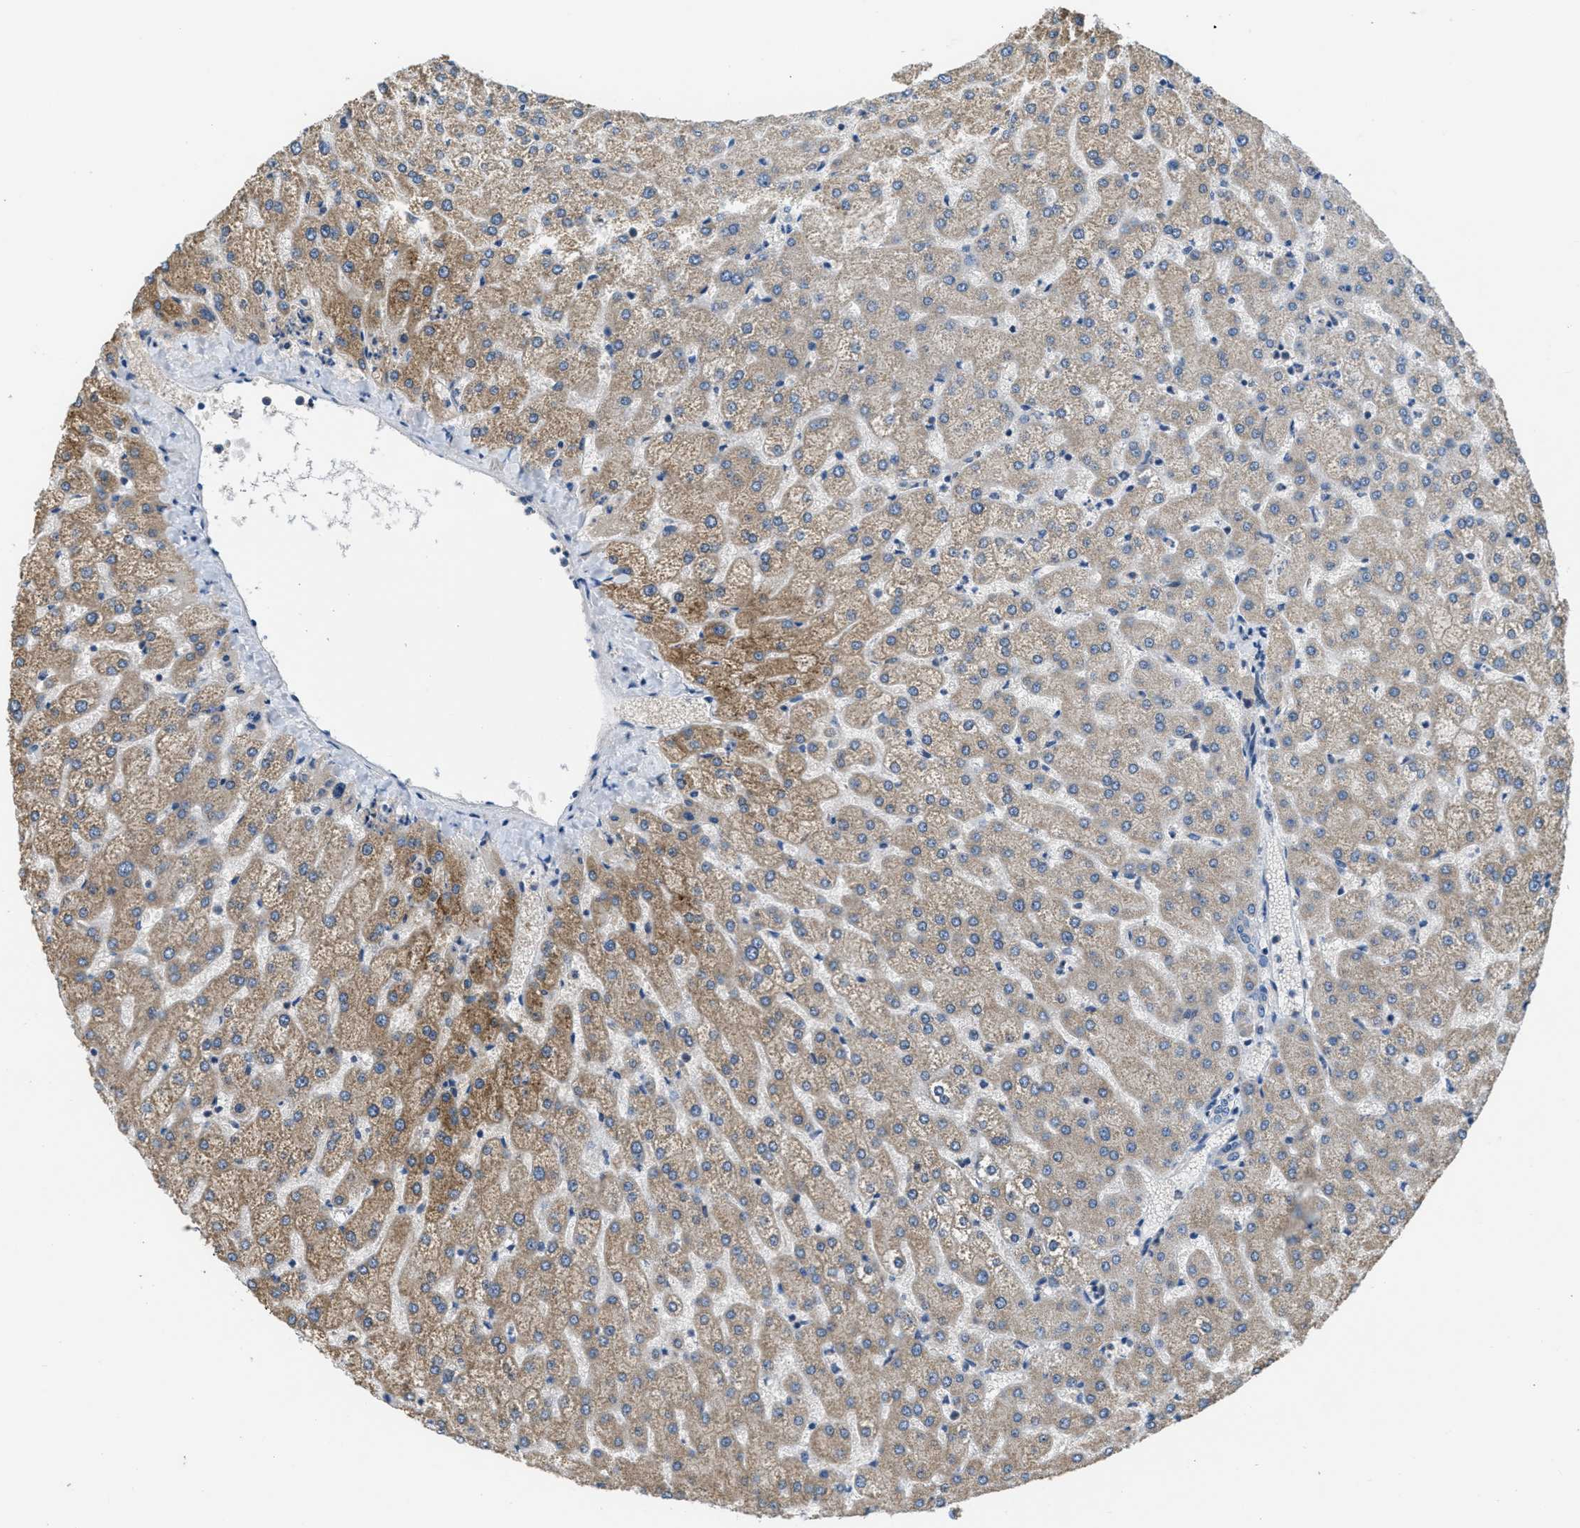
{"staining": {"intensity": "negative", "quantity": "none", "location": "none"}, "tissue": "liver", "cell_type": "Cholangiocytes", "image_type": "normal", "snomed": [{"axis": "morphology", "description": "Normal tissue, NOS"}, {"axis": "topography", "description": "Liver"}], "caption": "Immunohistochemical staining of normal liver reveals no significant staining in cholangiocytes. Nuclei are stained in blue.", "gene": "NAT1", "patient": {"sex": "female", "age": 32}}